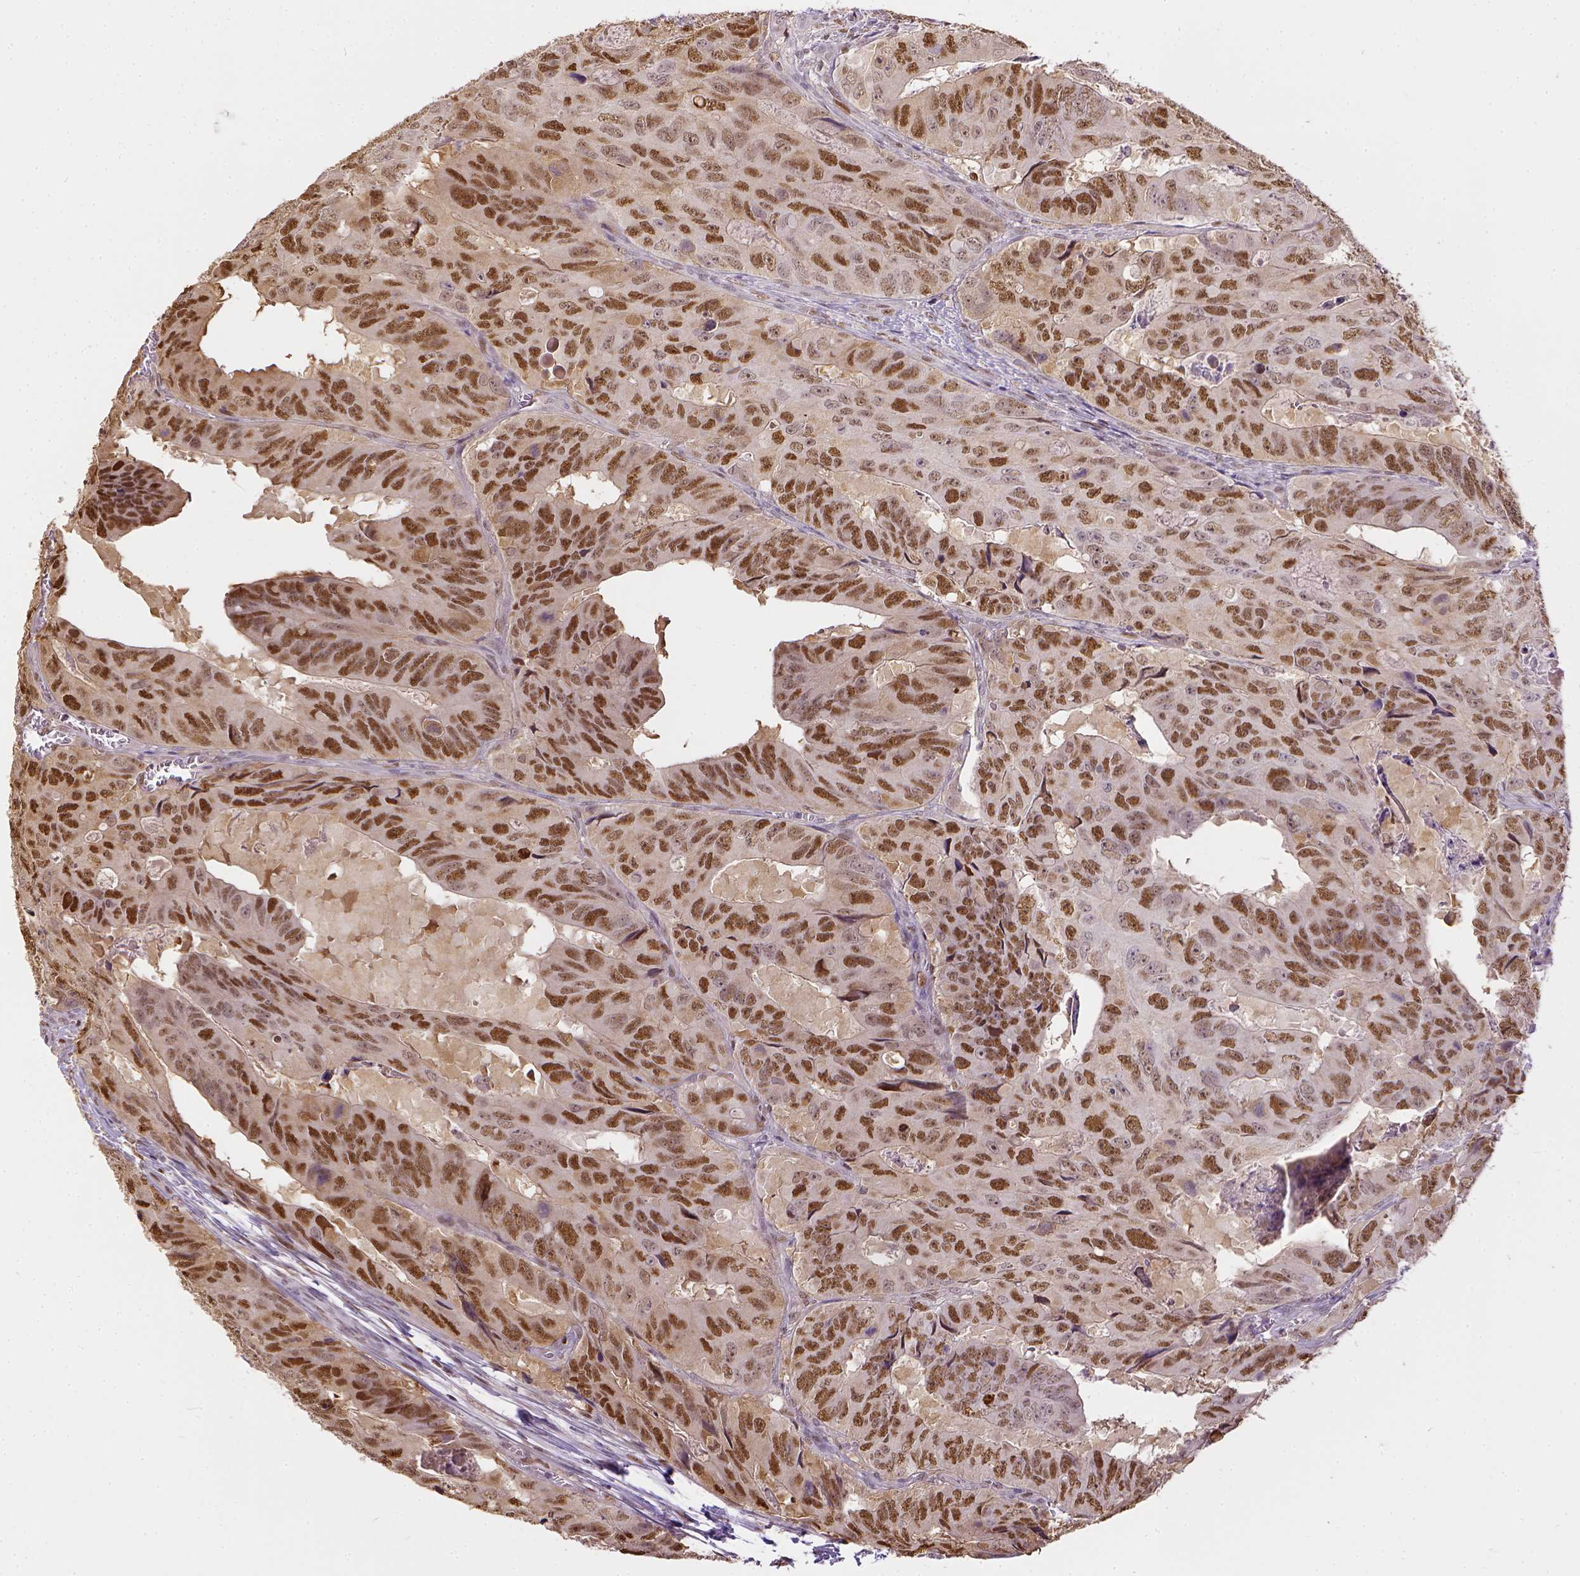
{"staining": {"intensity": "moderate", "quantity": ">75%", "location": "nuclear"}, "tissue": "colorectal cancer", "cell_type": "Tumor cells", "image_type": "cancer", "snomed": [{"axis": "morphology", "description": "Adenocarcinoma, NOS"}, {"axis": "topography", "description": "Colon"}], "caption": "Human adenocarcinoma (colorectal) stained with a protein marker shows moderate staining in tumor cells.", "gene": "ERCC1", "patient": {"sex": "male", "age": 79}}